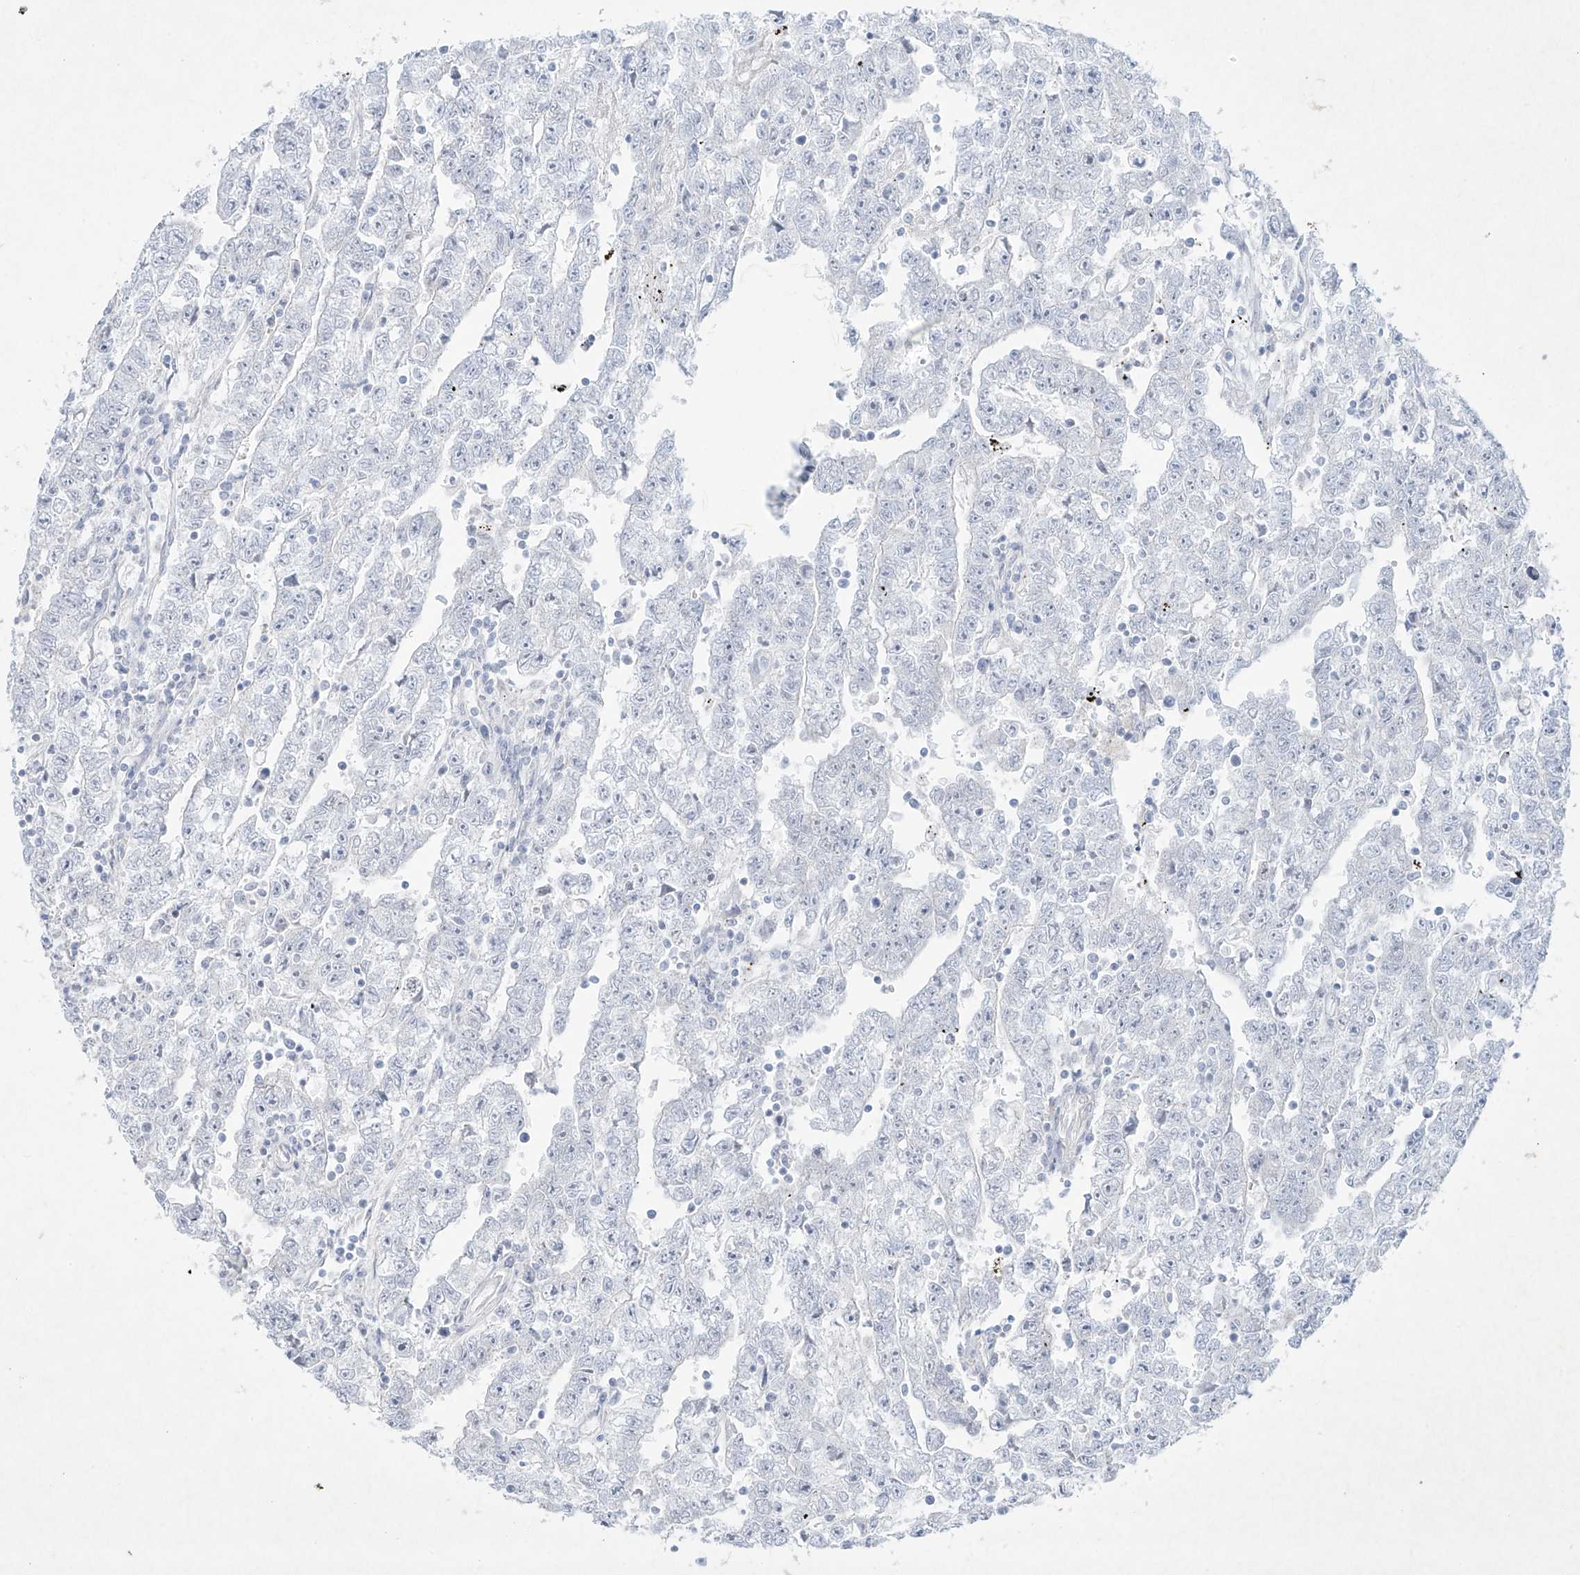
{"staining": {"intensity": "negative", "quantity": "none", "location": "none"}, "tissue": "testis cancer", "cell_type": "Tumor cells", "image_type": "cancer", "snomed": [{"axis": "morphology", "description": "Carcinoma, Embryonal, NOS"}, {"axis": "topography", "description": "Testis"}], "caption": "This is a photomicrograph of IHC staining of embryonal carcinoma (testis), which shows no expression in tumor cells.", "gene": "PAX6", "patient": {"sex": "male", "age": 25}}